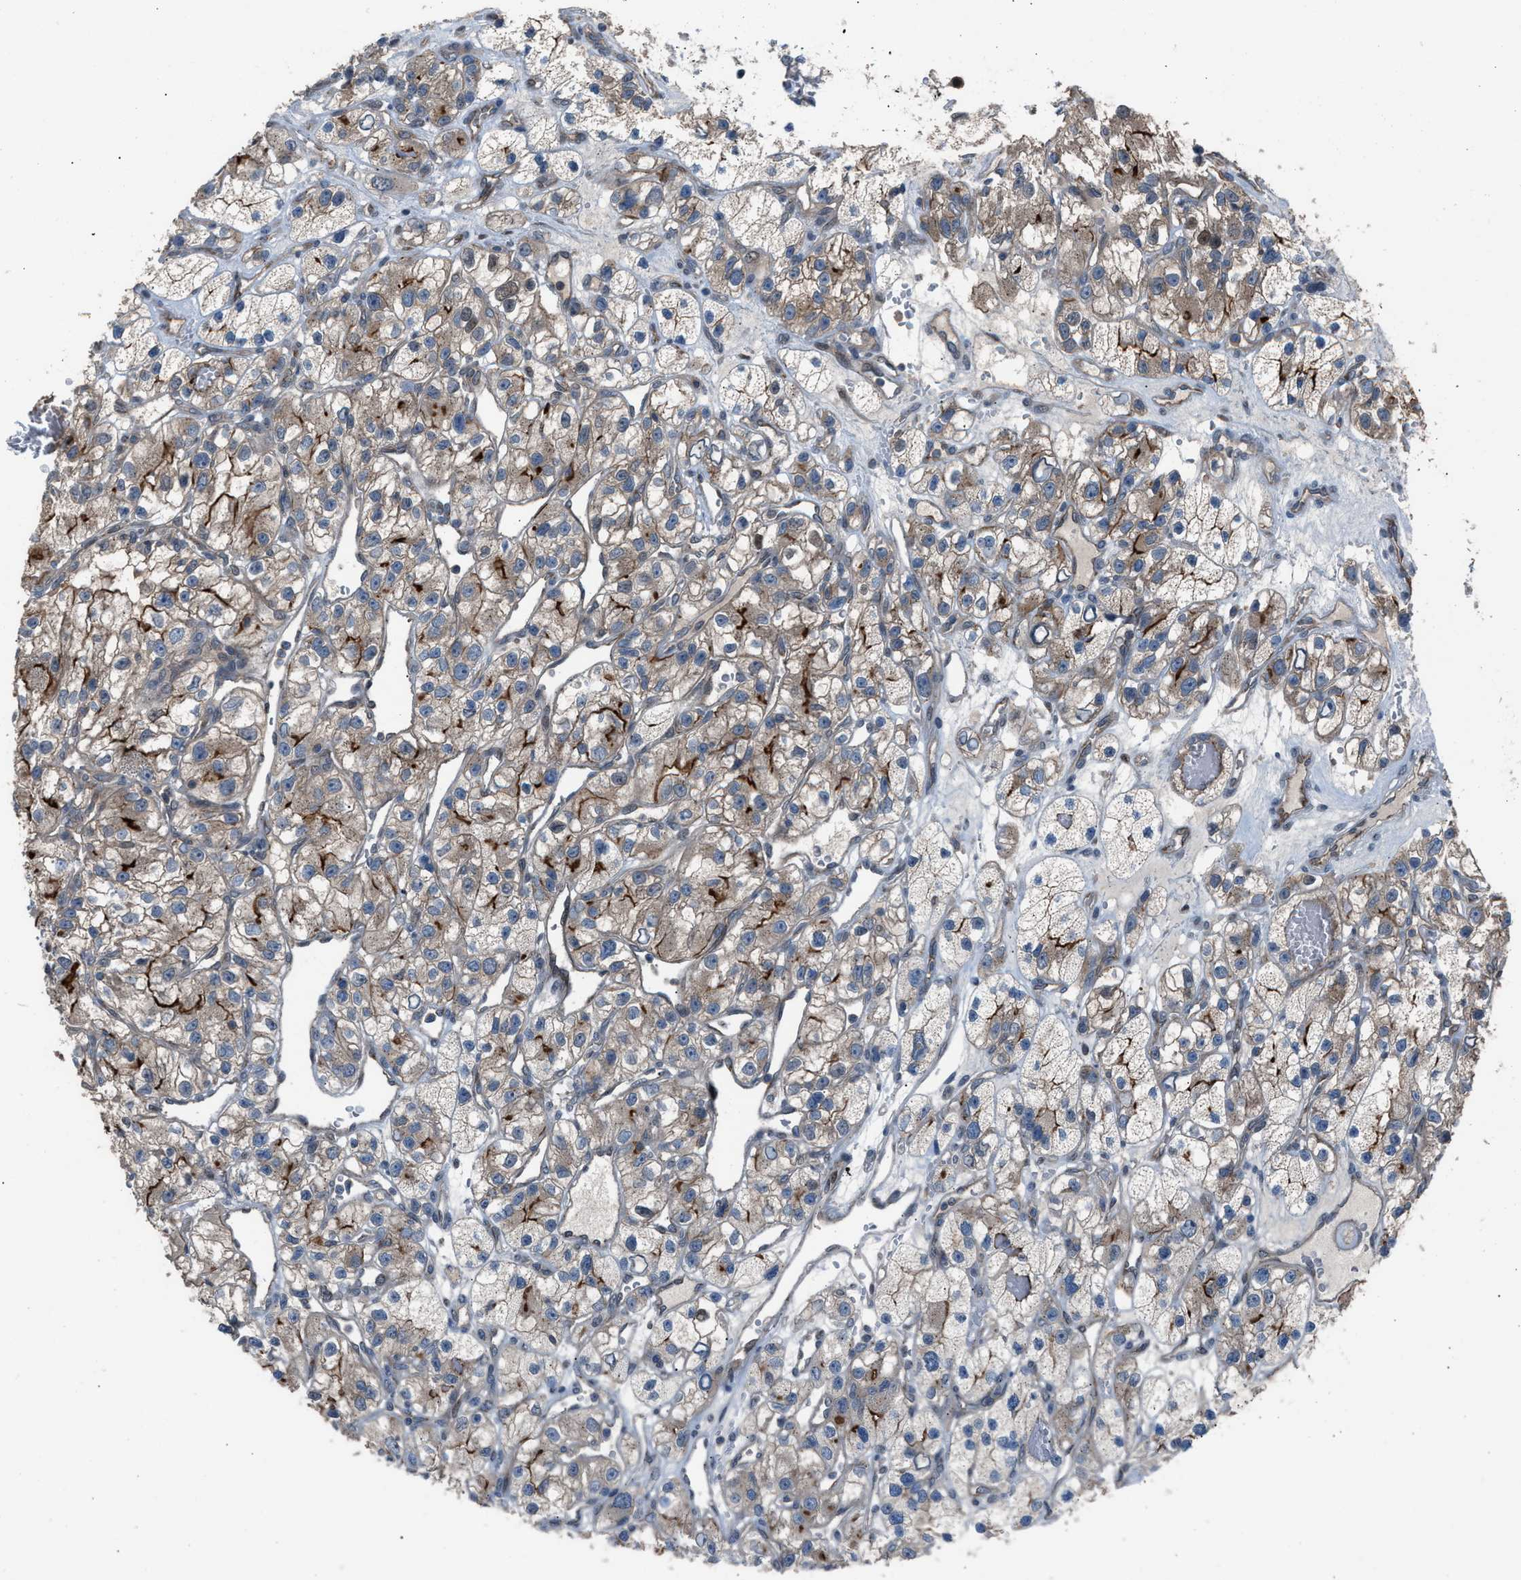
{"staining": {"intensity": "moderate", "quantity": "25%-75%", "location": "cytoplasmic/membranous"}, "tissue": "renal cancer", "cell_type": "Tumor cells", "image_type": "cancer", "snomed": [{"axis": "morphology", "description": "Adenocarcinoma, NOS"}, {"axis": "topography", "description": "Kidney"}], "caption": "IHC of renal cancer (adenocarcinoma) reveals medium levels of moderate cytoplasmic/membranous staining in approximately 25%-75% of tumor cells.", "gene": "CRTC1", "patient": {"sex": "female", "age": 57}}